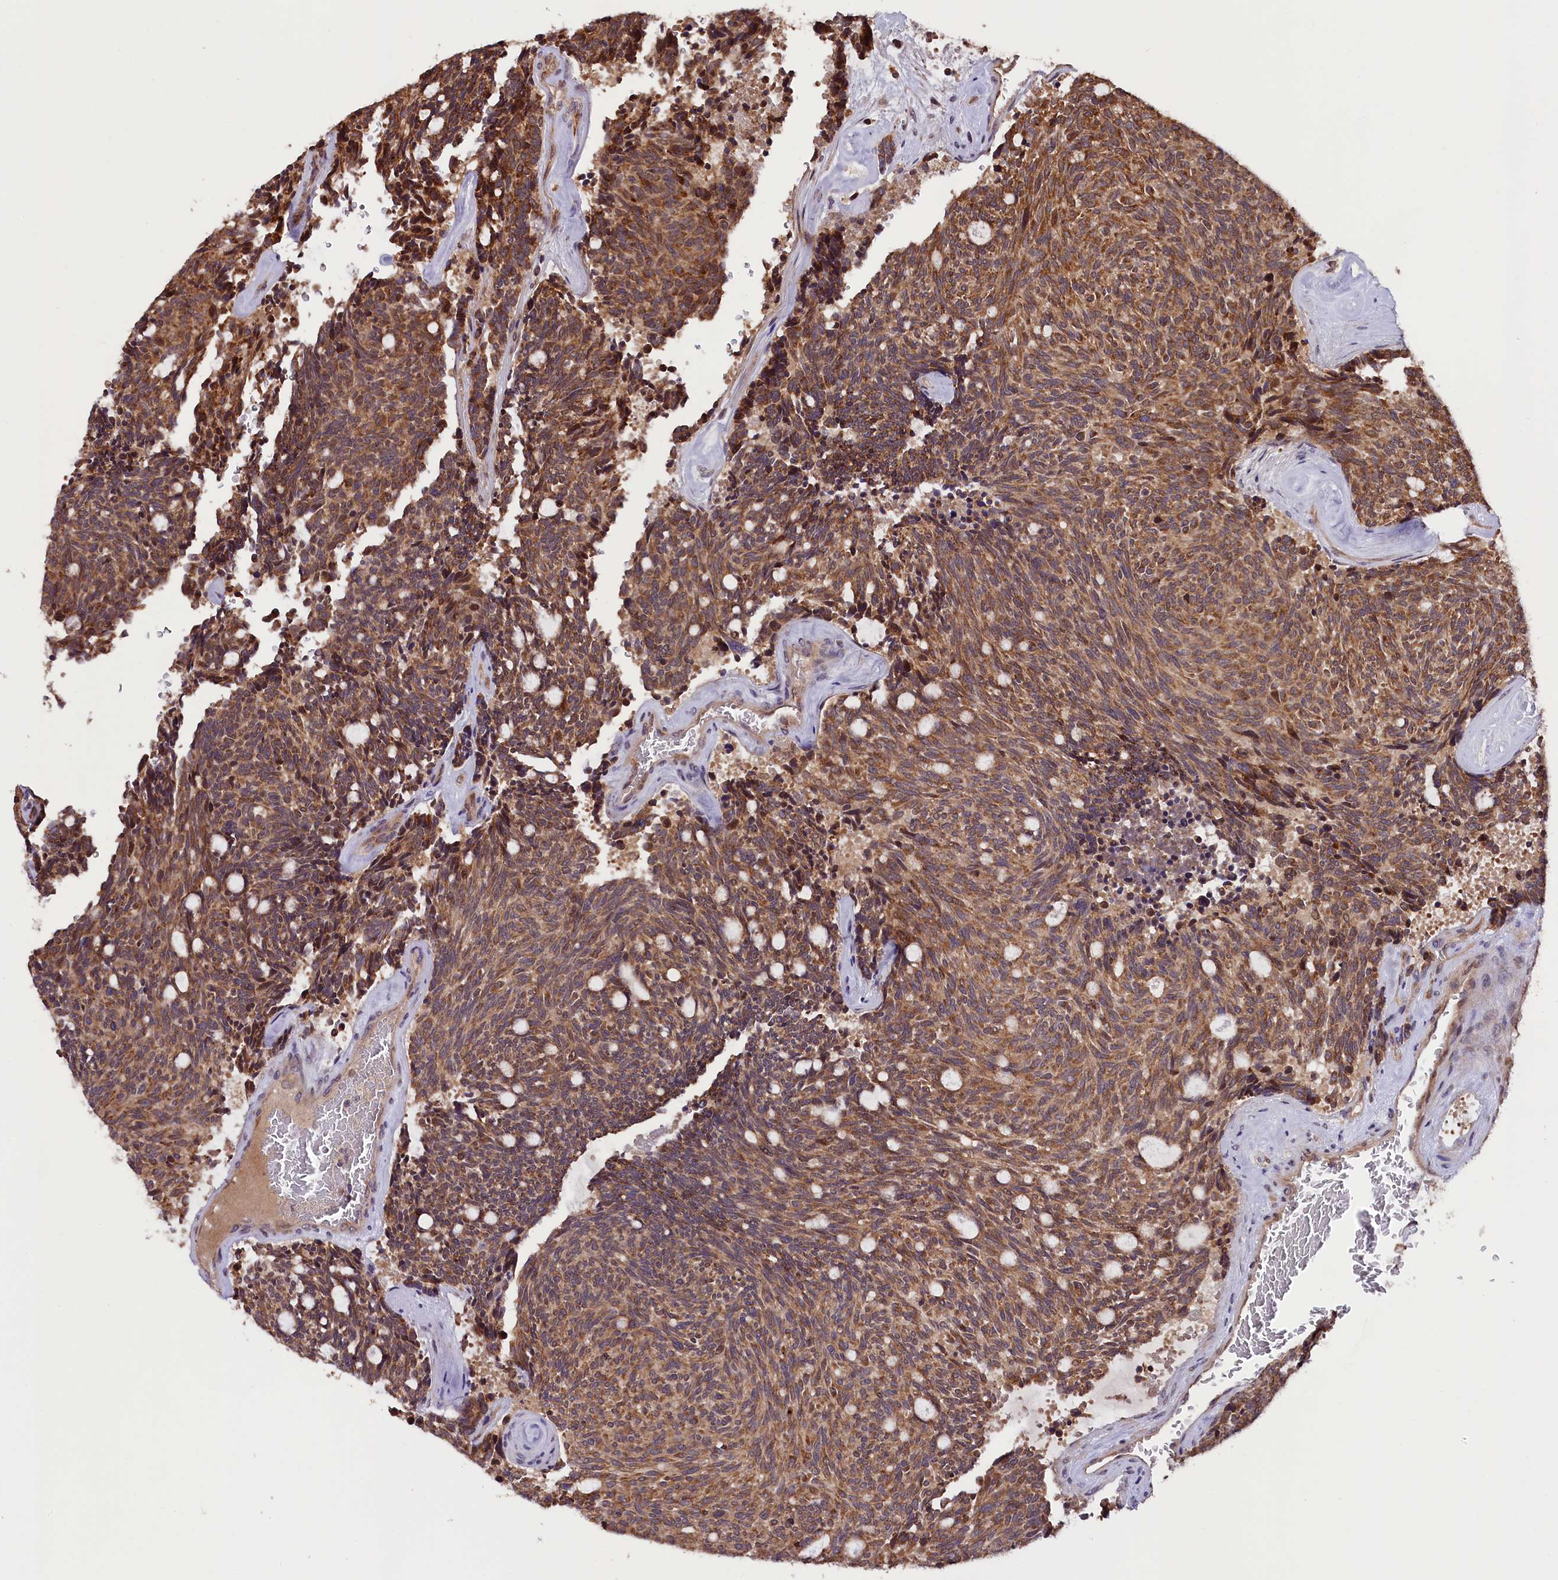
{"staining": {"intensity": "moderate", "quantity": ">75%", "location": "cytoplasmic/membranous"}, "tissue": "carcinoid", "cell_type": "Tumor cells", "image_type": "cancer", "snomed": [{"axis": "morphology", "description": "Carcinoid, malignant, NOS"}, {"axis": "topography", "description": "Pancreas"}], "caption": "Tumor cells exhibit moderate cytoplasmic/membranous positivity in about >75% of cells in carcinoid.", "gene": "DOHH", "patient": {"sex": "female", "age": 54}}